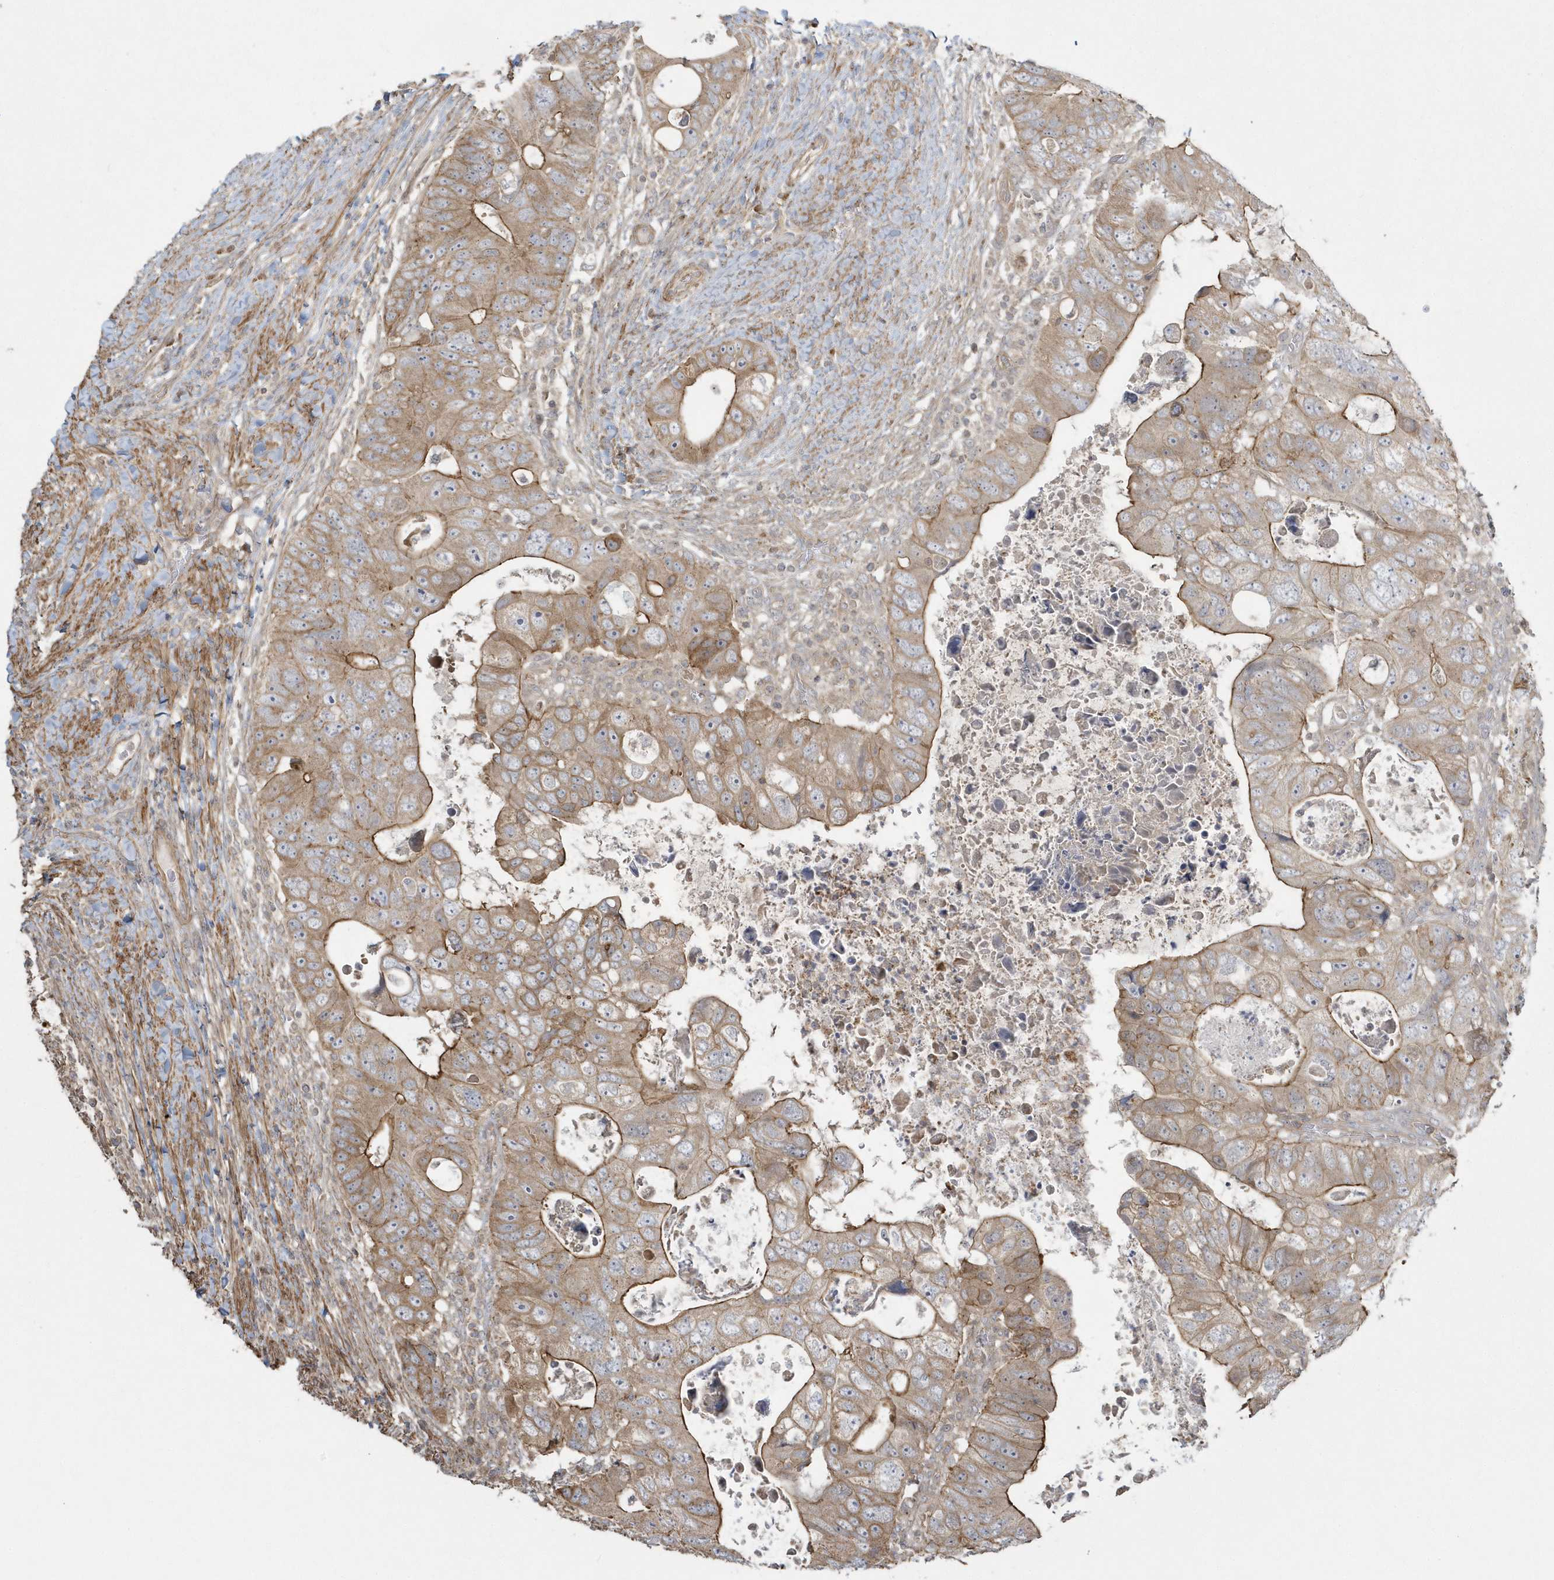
{"staining": {"intensity": "moderate", "quantity": ">75%", "location": "cytoplasmic/membranous"}, "tissue": "colorectal cancer", "cell_type": "Tumor cells", "image_type": "cancer", "snomed": [{"axis": "morphology", "description": "Adenocarcinoma, NOS"}, {"axis": "topography", "description": "Rectum"}], "caption": "A micrograph showing moderate cytoplasmic/membranous positivity in approximately >75% of tumor cells in colorectal adenocarcinoma, as visualized by brown immunohistochemical staining.", "gene": "ARMC8", "patient": {"sex": "male", "age": 59}}